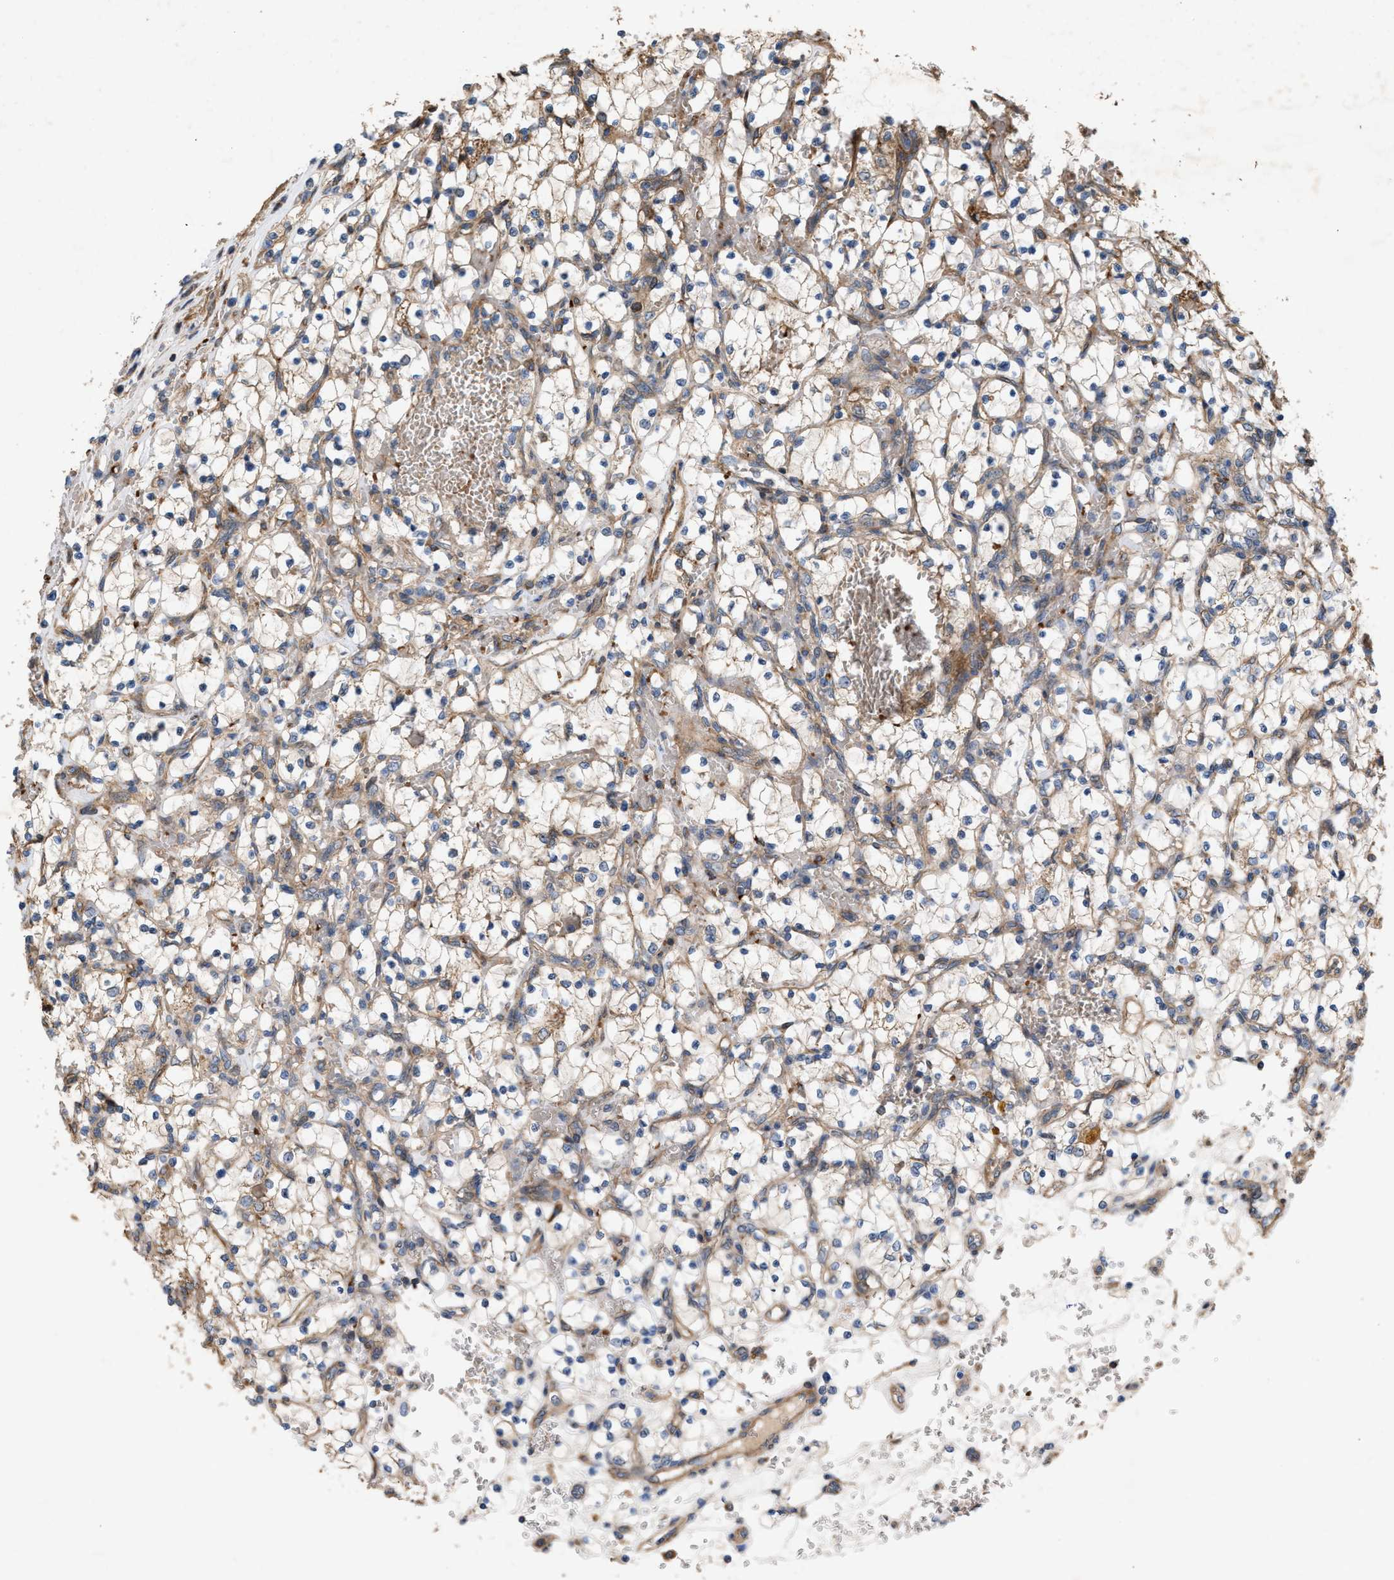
{"staining": {"intensity": "weak", "quantity": "25%-75%", "location": "cytoplasmic/membranous"}, "tissue": "renal cancer", "cell_type": "Tumor cells", "image_type": "cancer", "snomed": [{"axis": "morphology", "description": "Adenocarcinoma, NOS"}, {"axis": "topography", "description": "Kidney"}], "caption": "This is an image of immunohistochemistry staining of adenocarcinoma (renal), which shows weak positivity in the cytoplasmic/membranous of tumor cells.", "gene": "GCC1", "patient": {"sex": "female", "age": 69}}